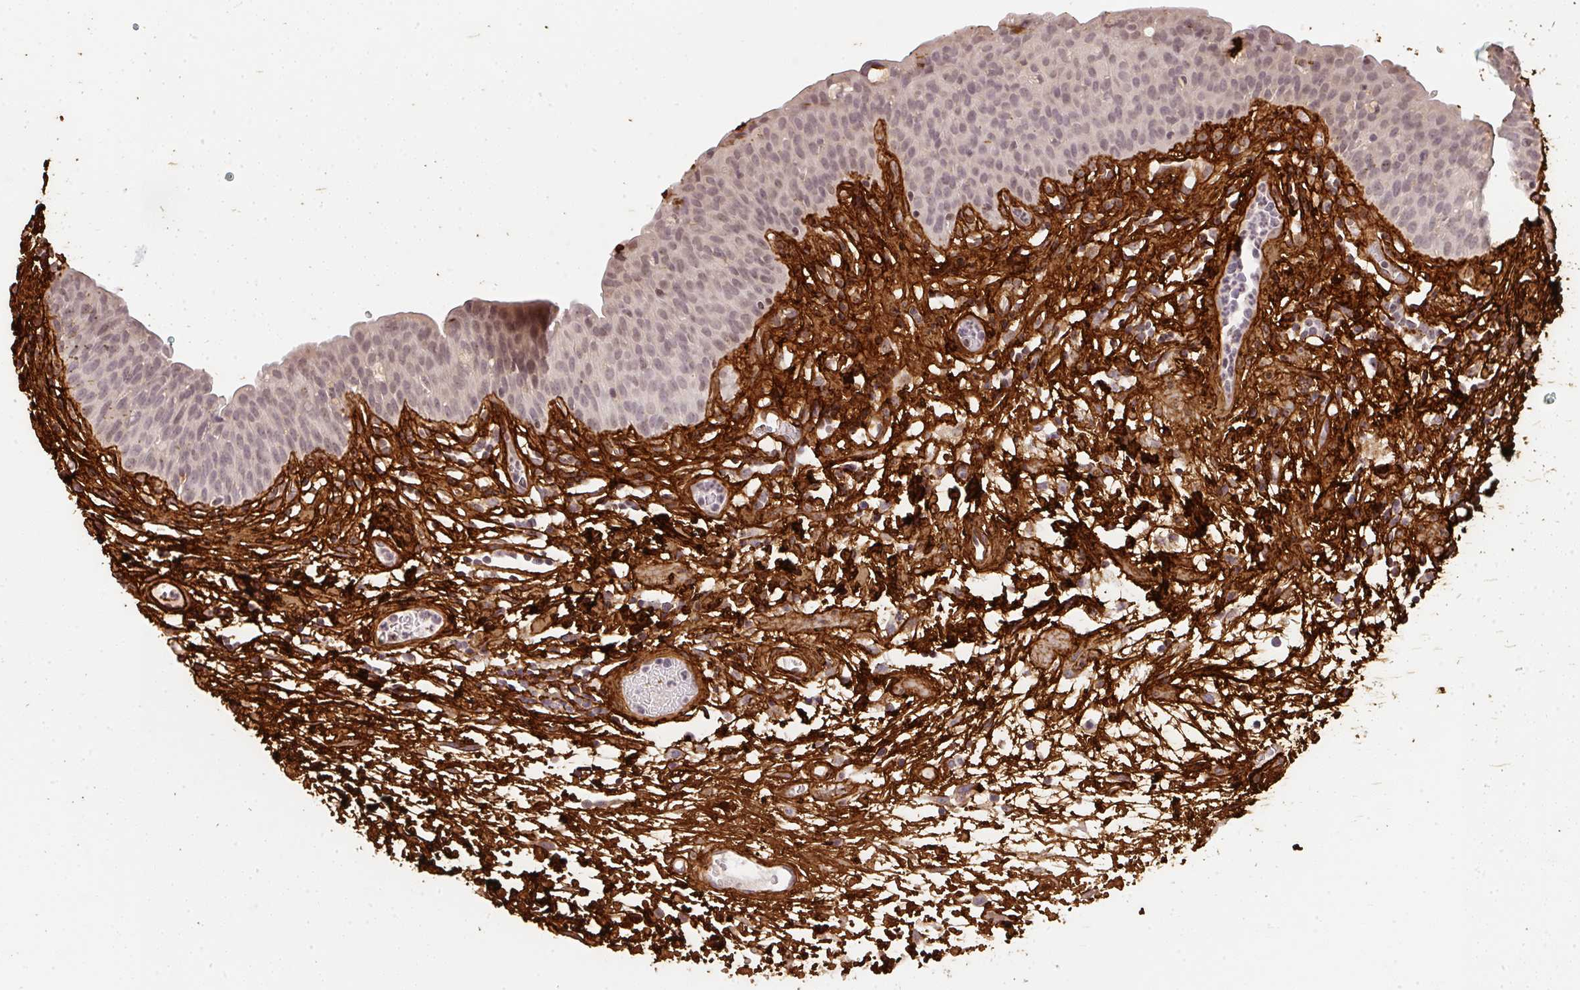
{"staining": {"intensity": "negative", "quantity": "none", "location": "none"}, "tissue": "urinary bladder", "cell_type": "Urothelial cells", "image_type": "normal", "snomed": [{"axis": "morphology", "description": "Normal tissue, NOS"}, {"axis": "morphology", "description": "Inflammation, NOS"}, {"axis": "topography", "description": "Urinary bladder"}], "caption": "This is a photomicrograph of immunohistochemistry (IHC) staining of benign urinary bladder, which shows no staining in urothelial cells.", "gene": "COL3A1", "patient": {"sex": "male", "age": 57}}